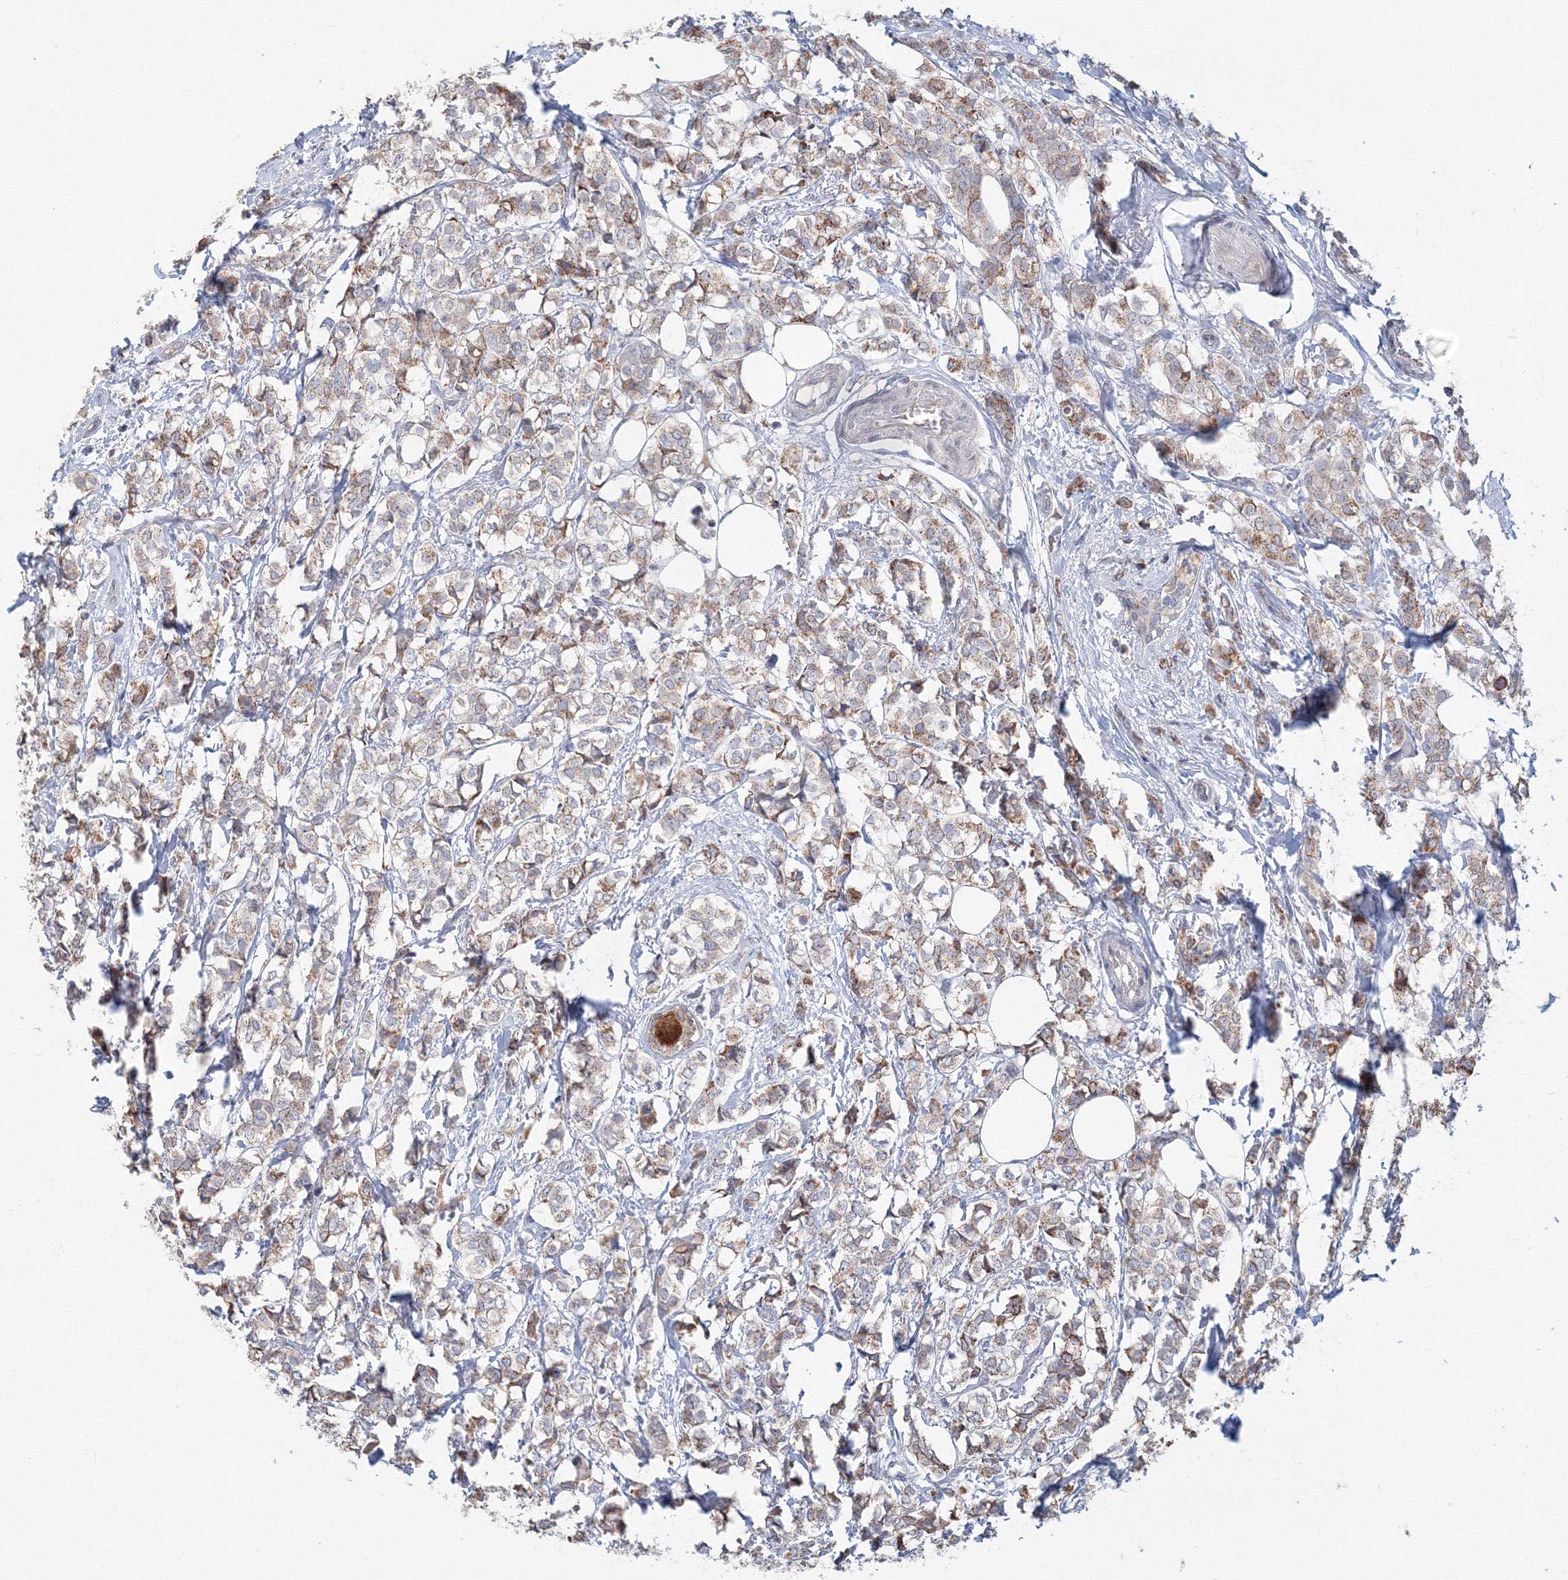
{"staining": {"intensity": "moderate", "quantity": "<25%", "location": "cytoplasmic/membranous"}, "tissue": "breast cancer", "cell_type": "Tumor cells", "image_type": "cancer", "snomed": [{"axis": "morphology", "description": "Lobular carcinoma"}, {"axis": "topography", "description": "Breast"}], "caption": "Breast lobular carcinoma was stained to show a protein in brown. There is low levels of moderate cytoplasmic/membranous staining in about <25% of tumor cells. (IHC, brightfield microscopy, high magnification).", "gene": "DHRS12", "patient": {"sex": "female", "age": 60}}